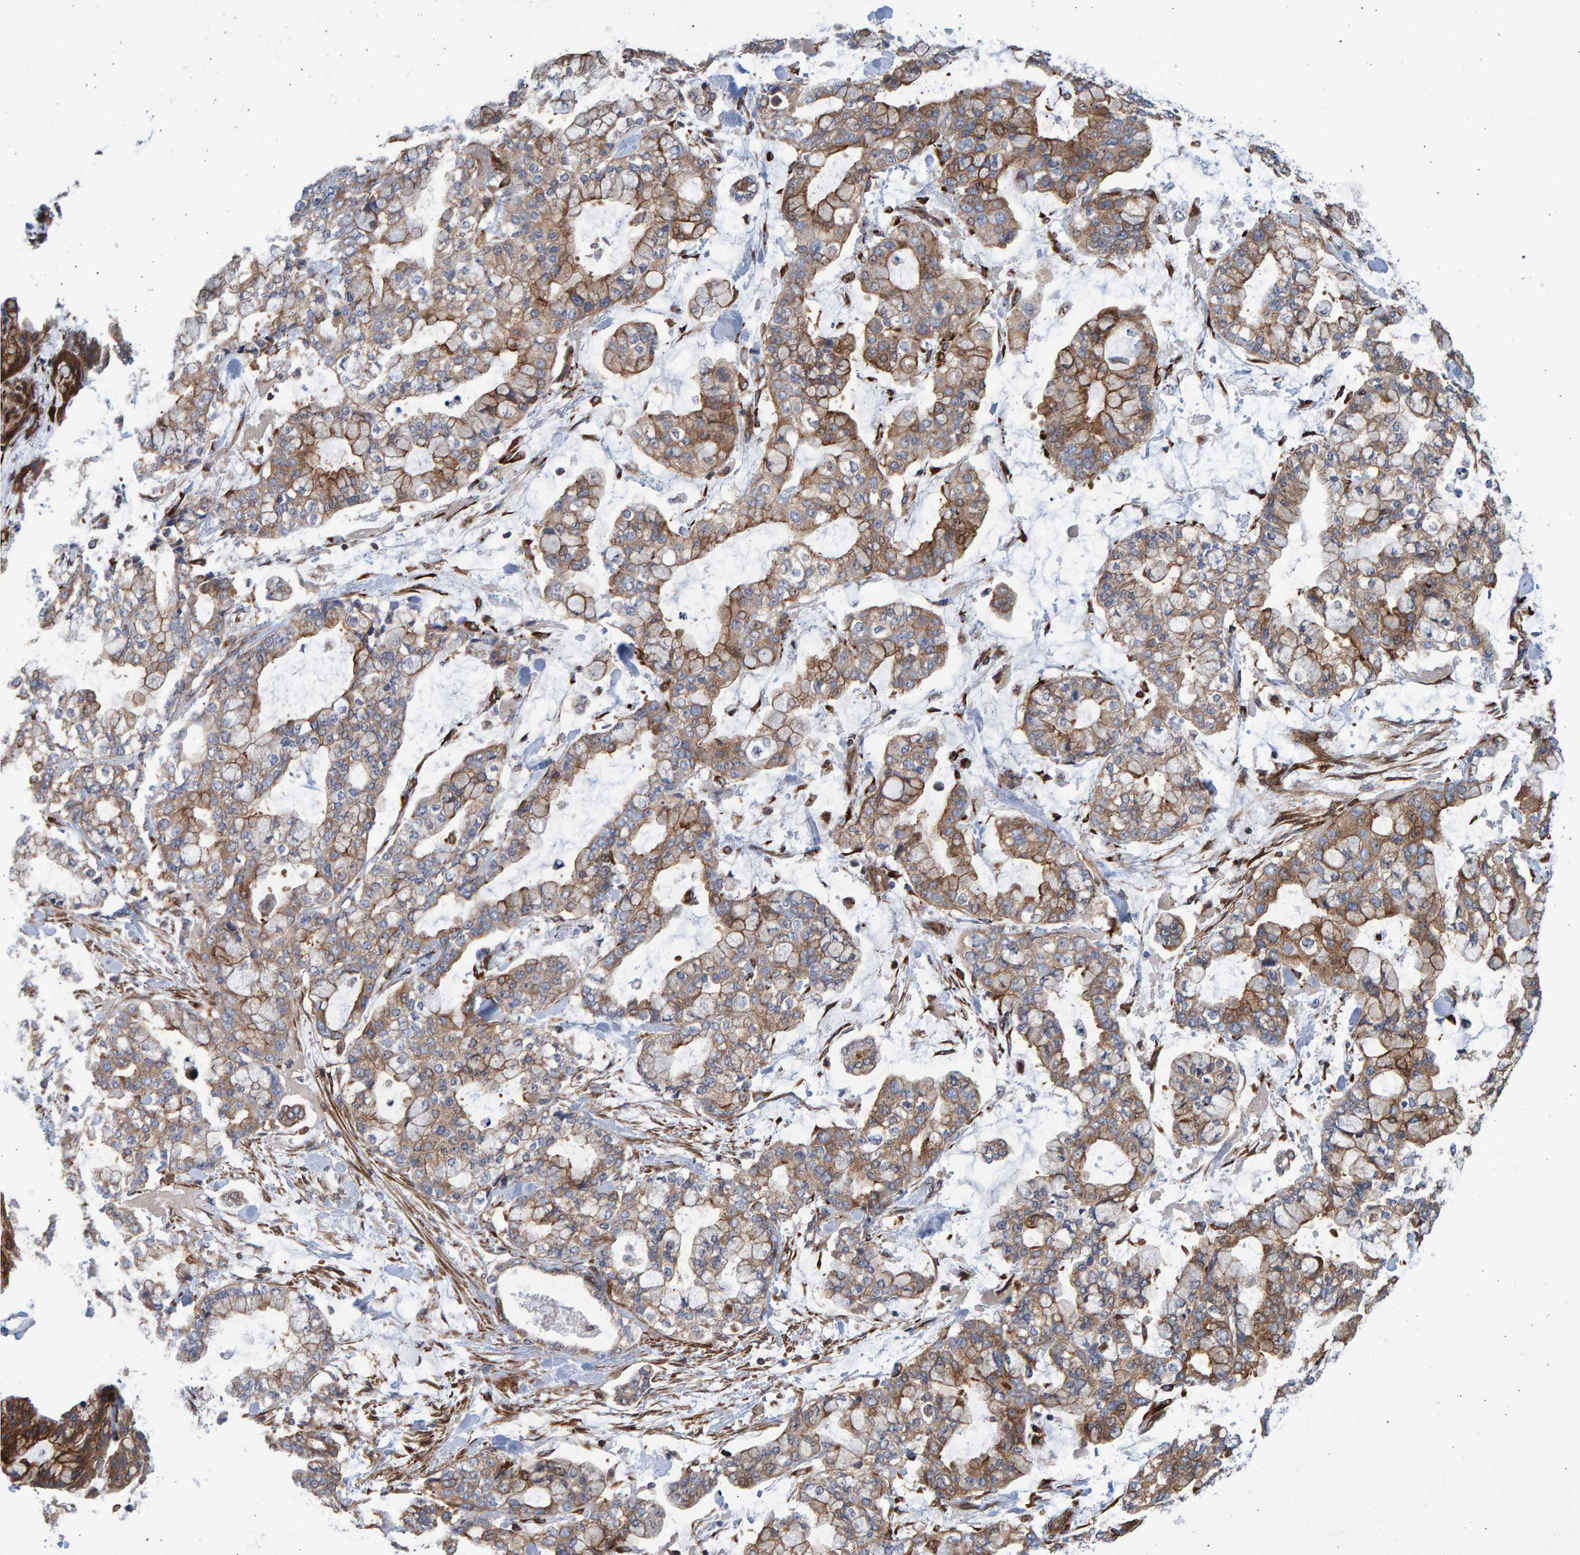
{"staining": {"intensity": "moderate", "quantity": ">75%", "location": "cytoplasmic/membranous"}, "tissue": "stomach cancer", "cell_type": "Tumor cells", "image_type": "cancer", "snomed": [{"axis": "morphology", "description": "Normal tissue, NOS"}, {"axis": "morphology", "description": "Adenocarcinoma, NOS"}, {"axis": "topography", "description": "Stomach, upper"}, {"axis": "topography", "description": "Stomach"}], "caption": "IHC (DAB (3,3'-diaminobenzidine)) staining of human stomach cancer (adenocarcinoma) displays moderate cytoplasmic/membranous protein positivity in approximately >75% of tumor cells.", "gene": "LRBA", "patient": {"sex": "male", "age": 76}}